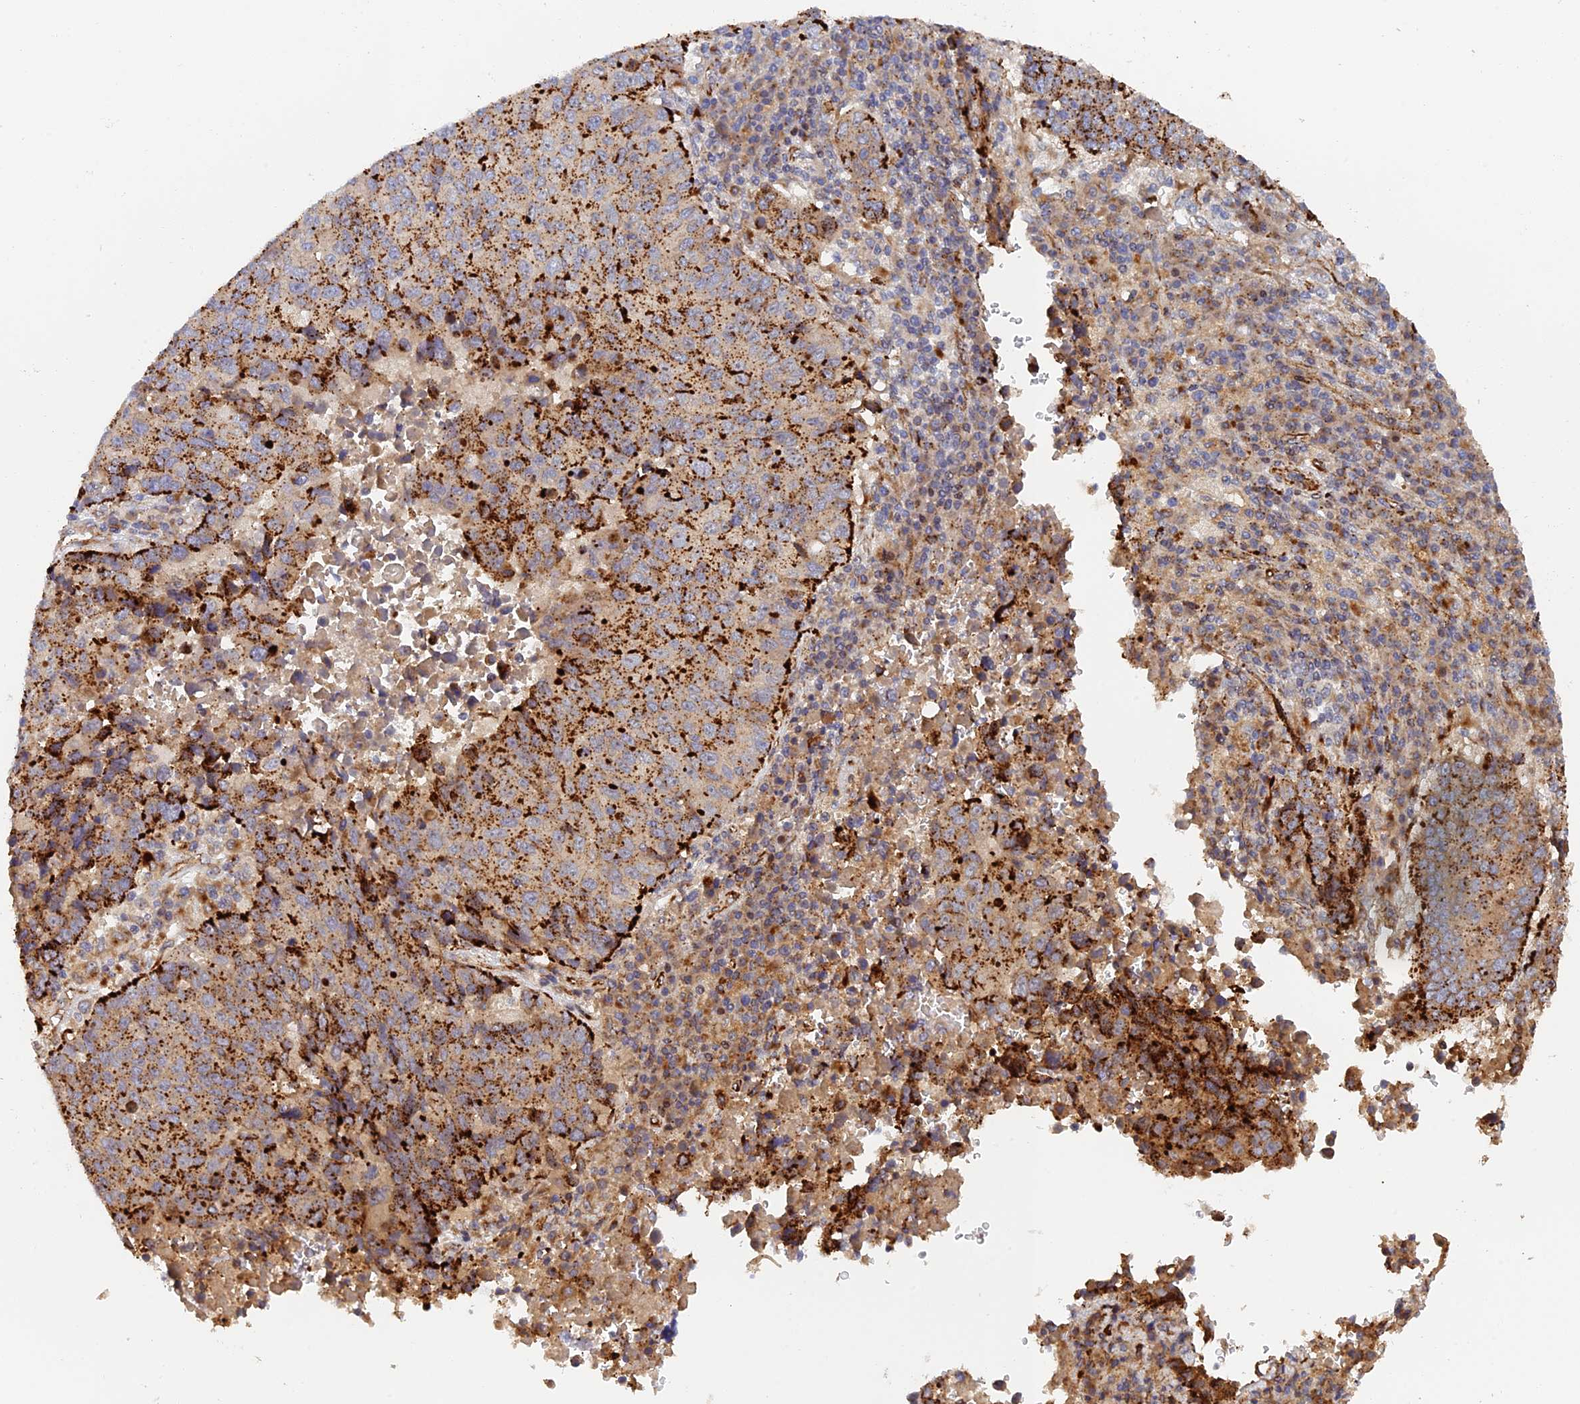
{"staining": {"intensity": "strong", "quantity": ">75%", "location": "cytoplasmic/membranous"}, "tissue": "lung cancer", "cell_type": "Tumor cells", "image_type": "cancer", "snomed": [{"axis": "morphology", "description": "Squamous cell carcinoma, NOS"}, {"axis": "topography", "description": "Lung"}], "caption": "The photomicrograph reveals a brown stain indicating the presence of a protein in the cytoplasmic/membranous of tumor cells in lung cancer (squamous cell carcinoma).", "gene": "PPP2R3C", "patient": {"sex": "male", "age": 73}}